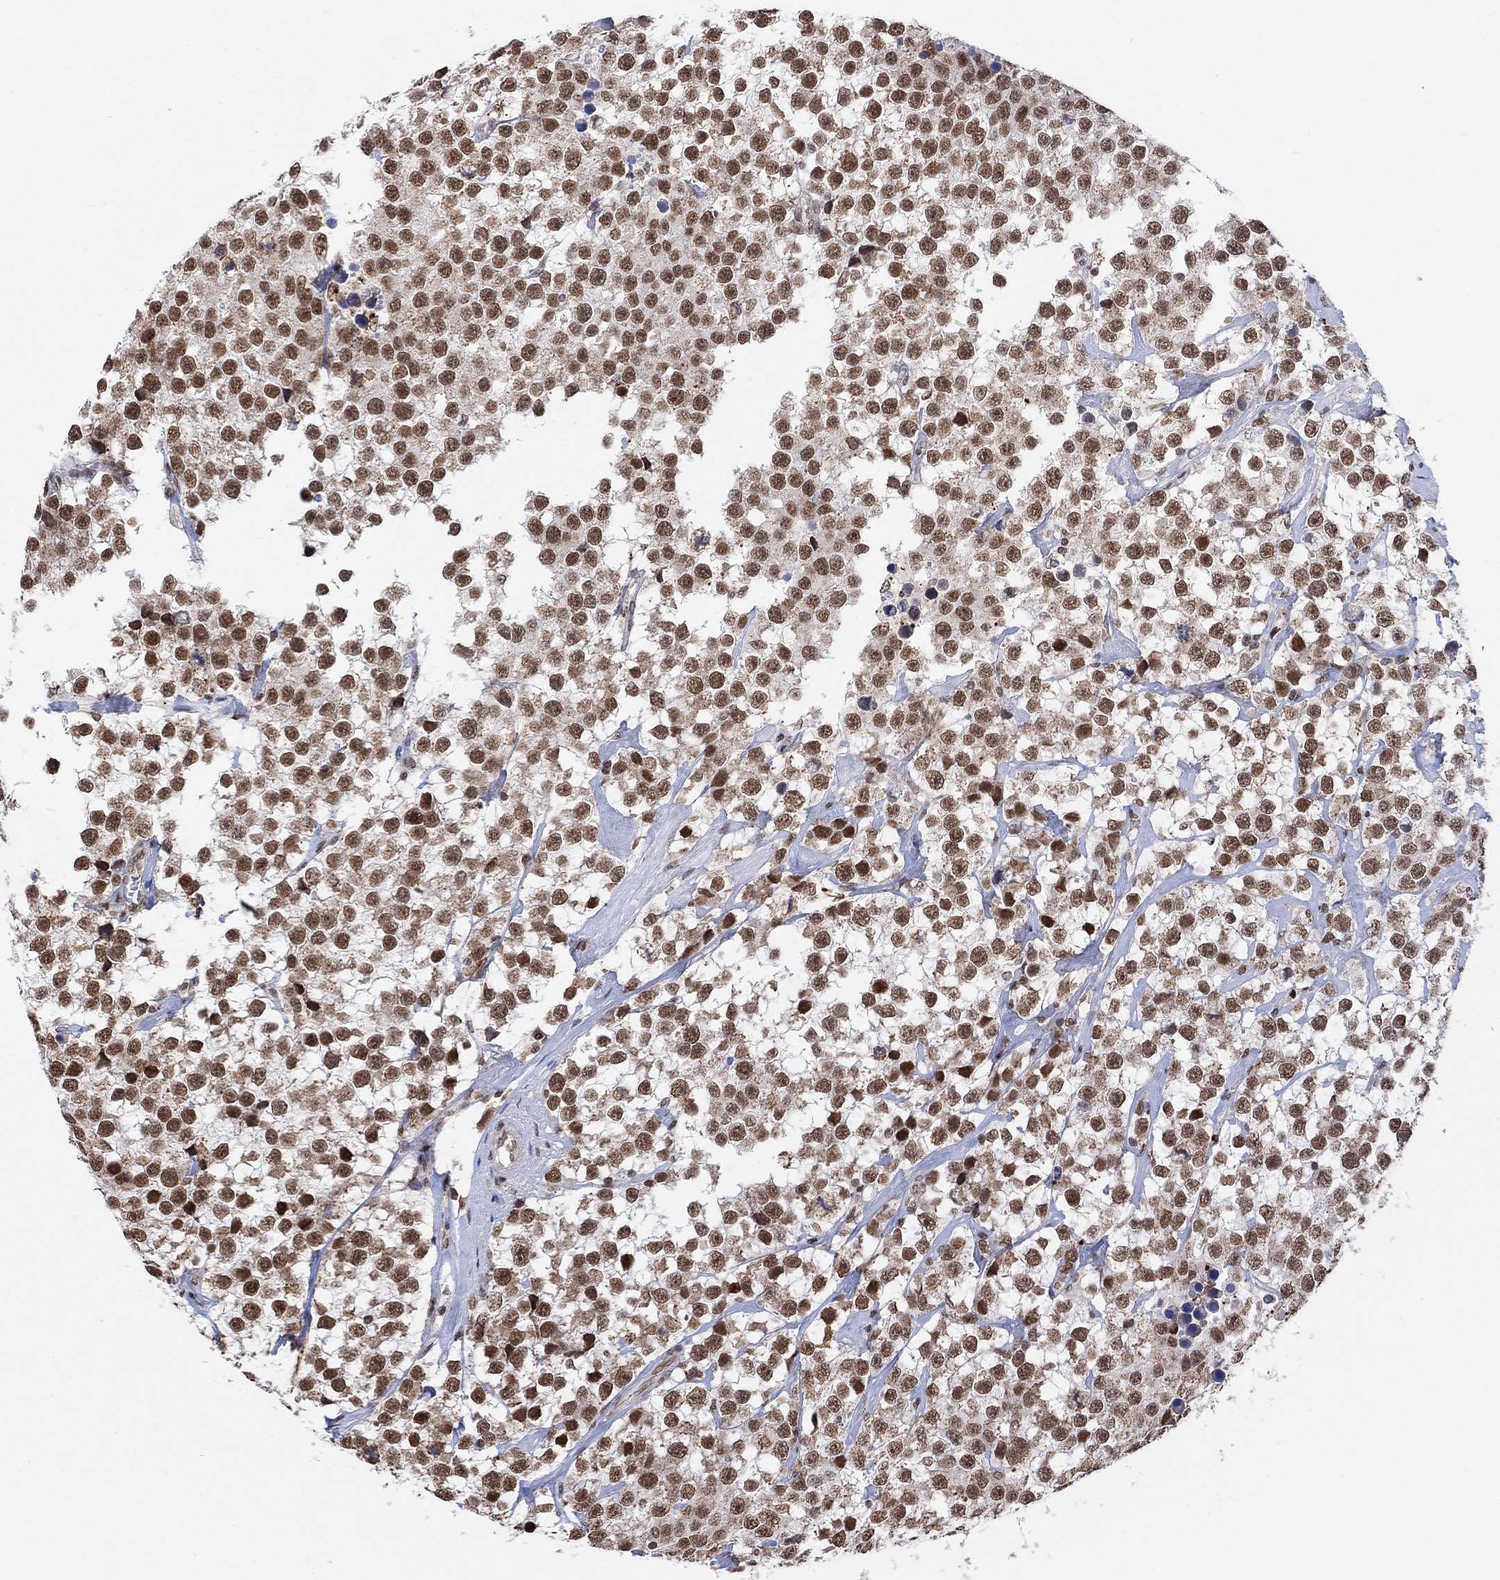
{"staining": {"intensity": "strong", "quantity": ">75%", "location": "nuclear"}, "tissue": "testis cancer", "cell_type": "Tumor cells", "image_type": "cancer", "snomed": [{"axis": "morphology", "description": "Seminoma, NOS"}, {"axis": "topography", "description": "Testis"}], "caption": "Seminoma (testis) was stained to show a protein in brown. There is high levels of strong nuclear staining in approximately >75% of tumor cells. (DAB = brown stain, brightfield microscopy at high magnification).", "gene": "THAP8", "patient": {"sex": "male", "age": 59}}